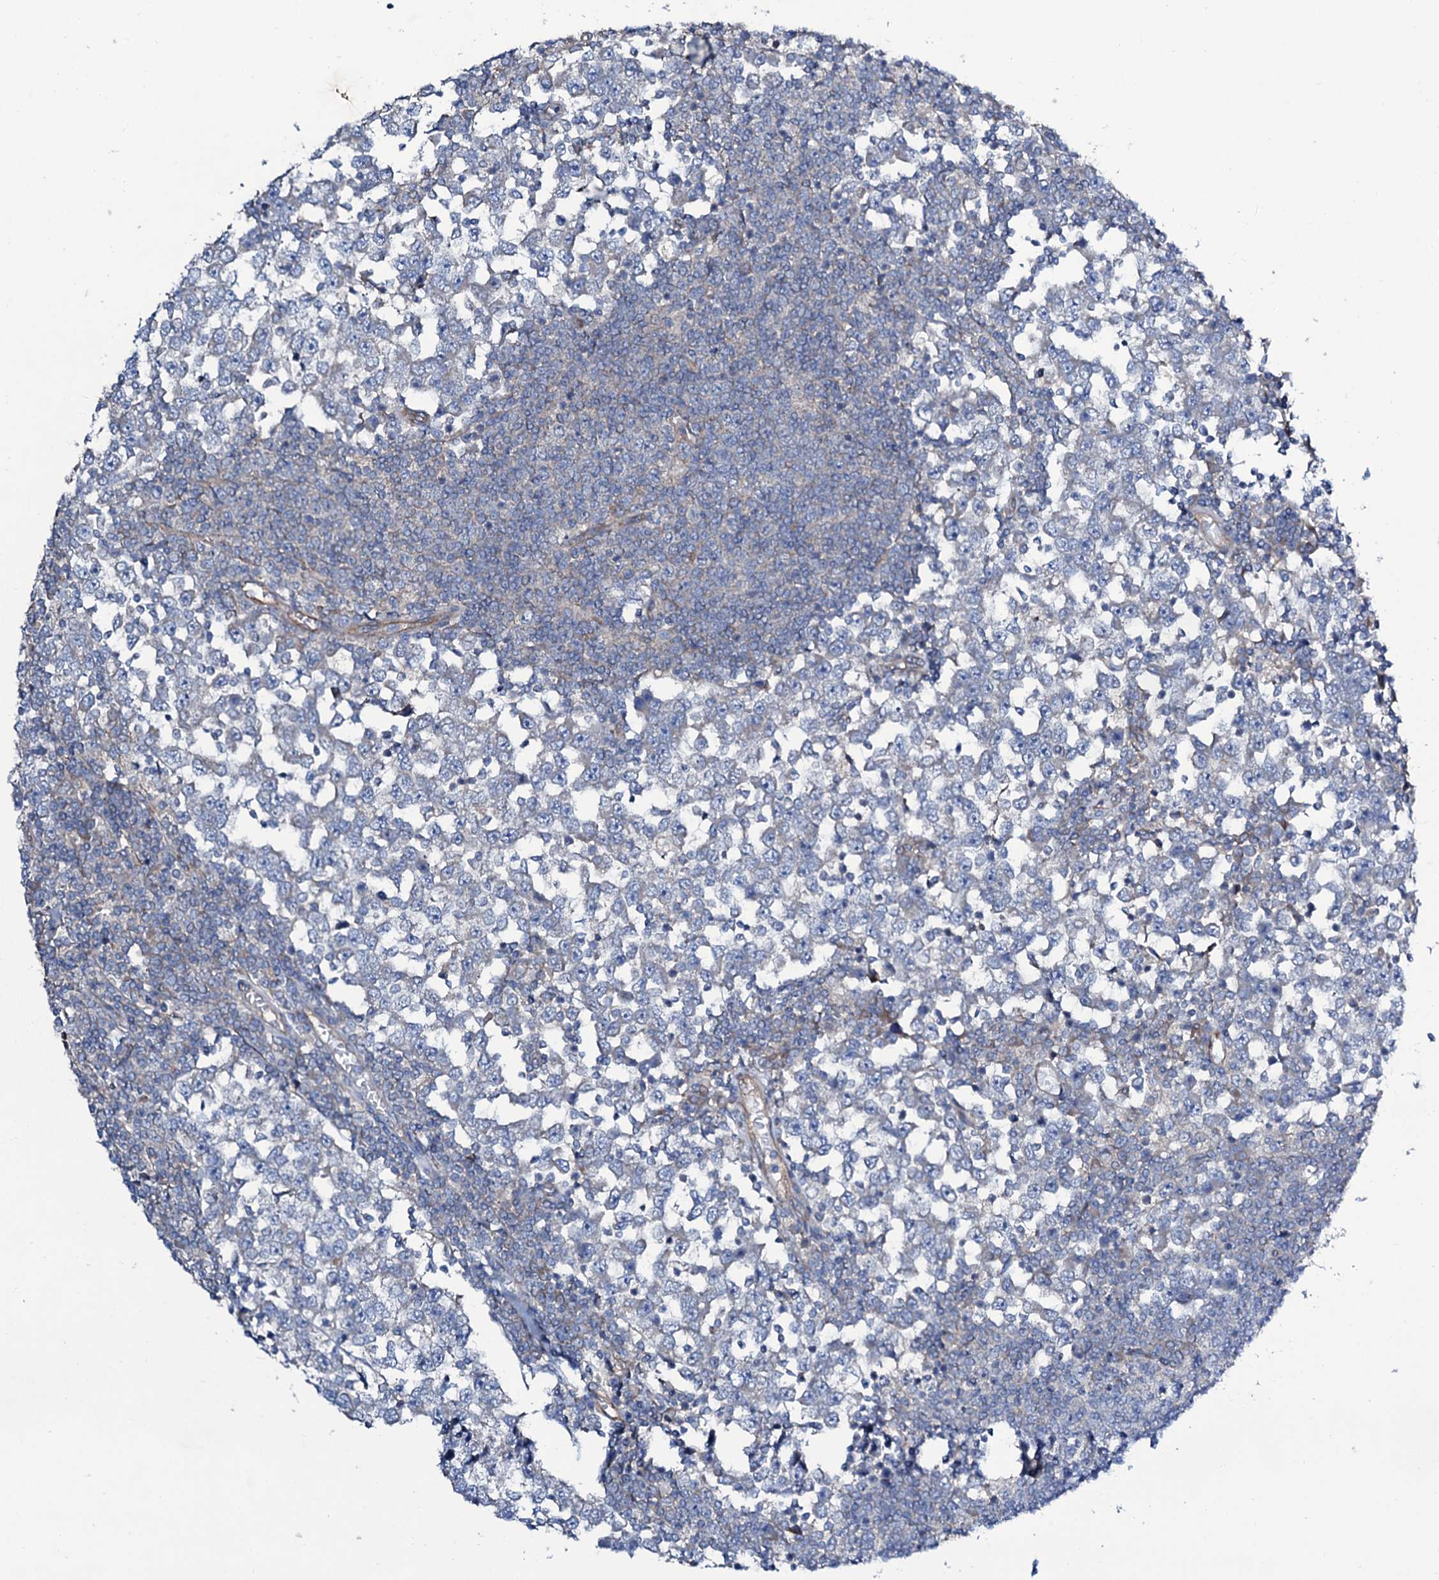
{"staining": {"intensity": "negative", "quantity": "none", "location": "none"}, "tissue": "testis cancer", "cell_type": "Tumor cells", "image_type": "cancer", "snomed": [{"axis": "morphology", "description": "Seminoma, NOS"}, {"axis": "topography", "description": "Testis"}], "caption": "Protein analysis of testis seminoma displays no significant expression in tumor cells.", "gene": "STARD13", "patient": {"sex": "male", "age": 65}}